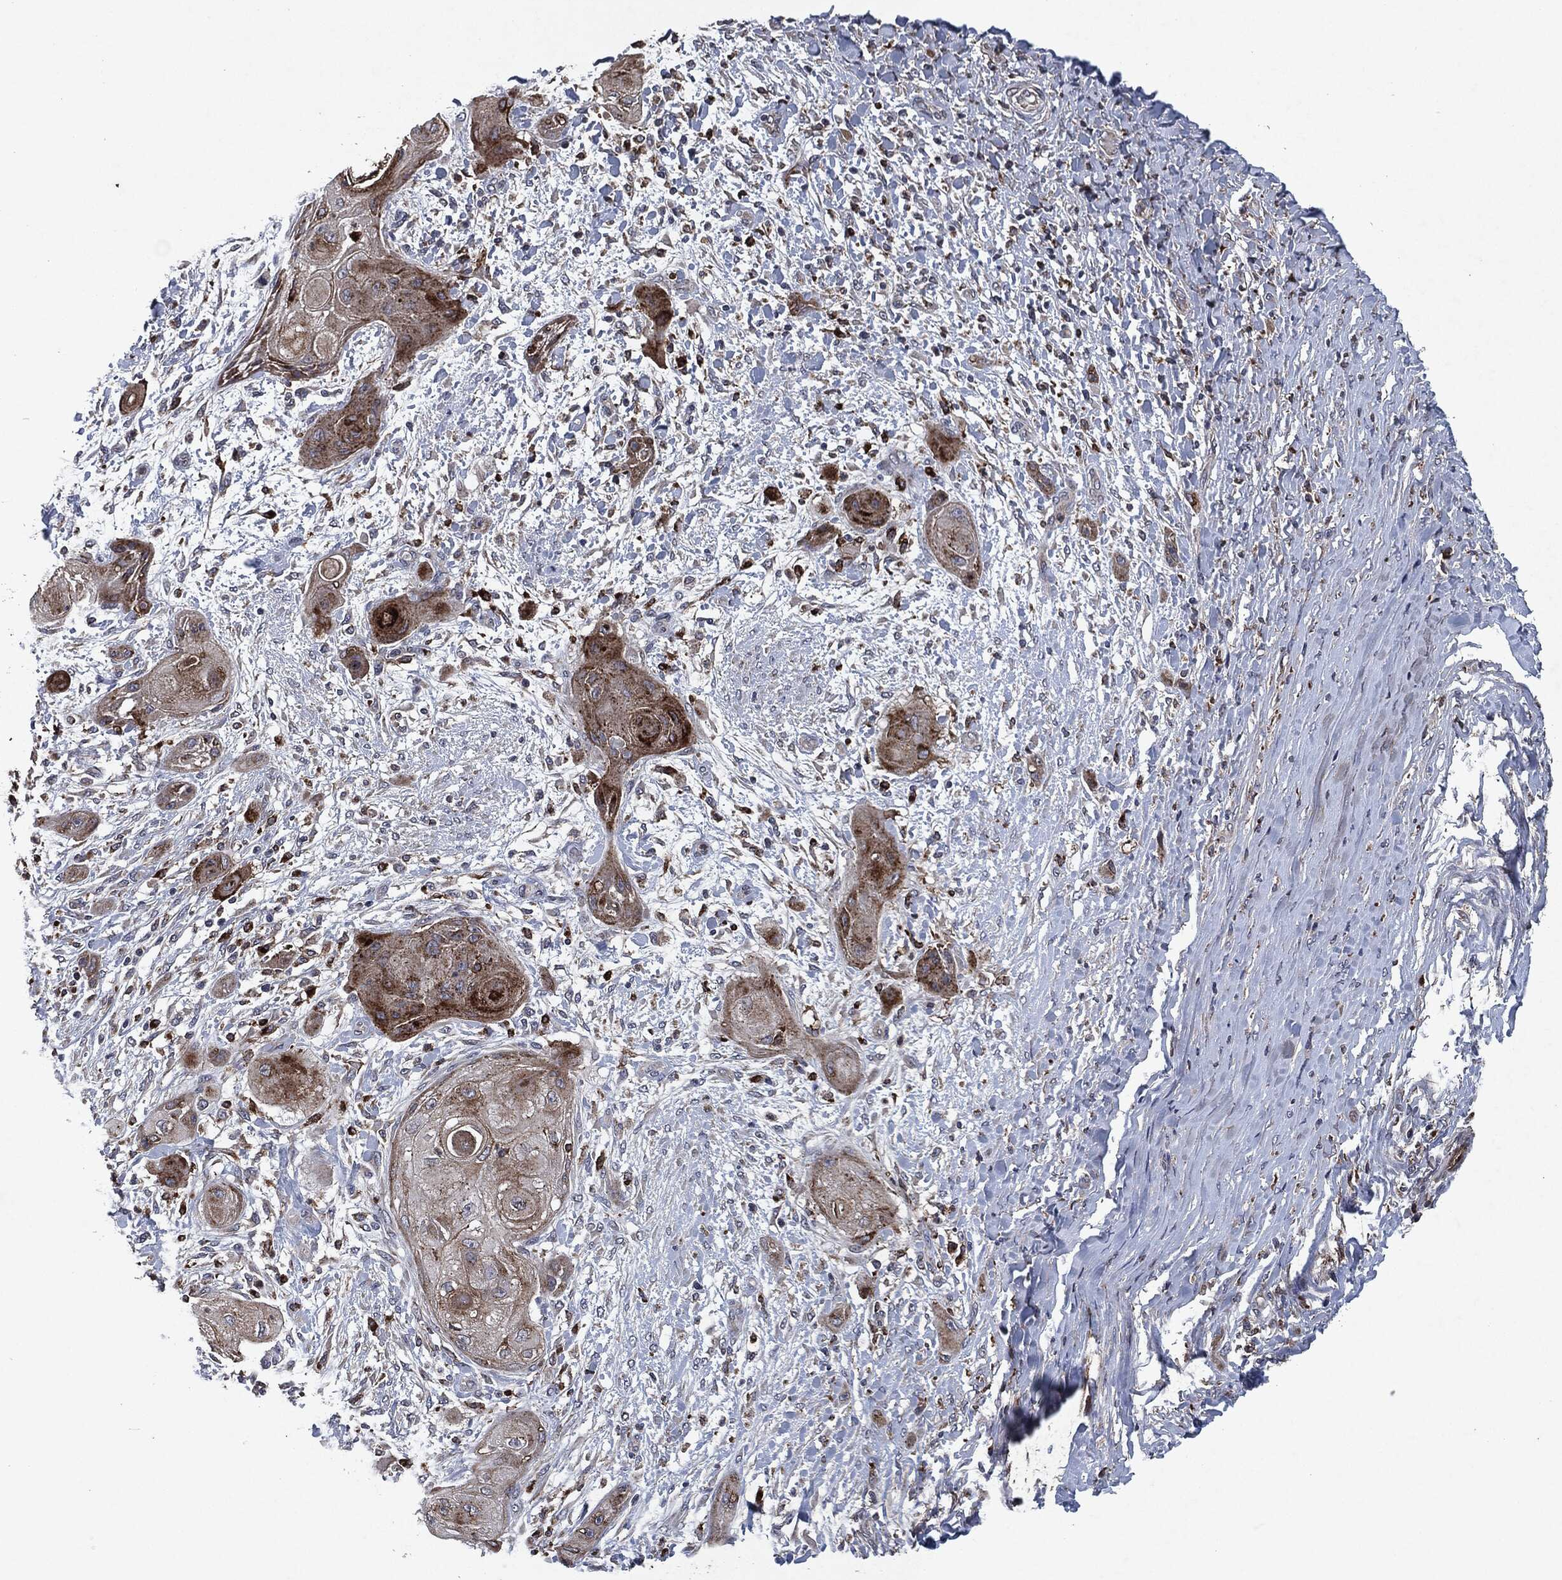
{"staining": {"intensity": "moderate", "quantity": ">75%", "location": "cytoplasmic/membranous"}, "tissue": "skin cancer", "cell_type": "Tumor cells", "image_type": "cancer", "snomed": [{"axis": "morphology", "description": "Squamous cell carcinoma, NOS"}, {"axis": "topography", "description": "Skin"}], "caption": "An image of skin cancer stained for a protein demonstrates moderate cytoplasmic/membranous brown staining in tumor cells.", "gene": "SLC31A2", "patient": {"sex": "male", "age": 62}}